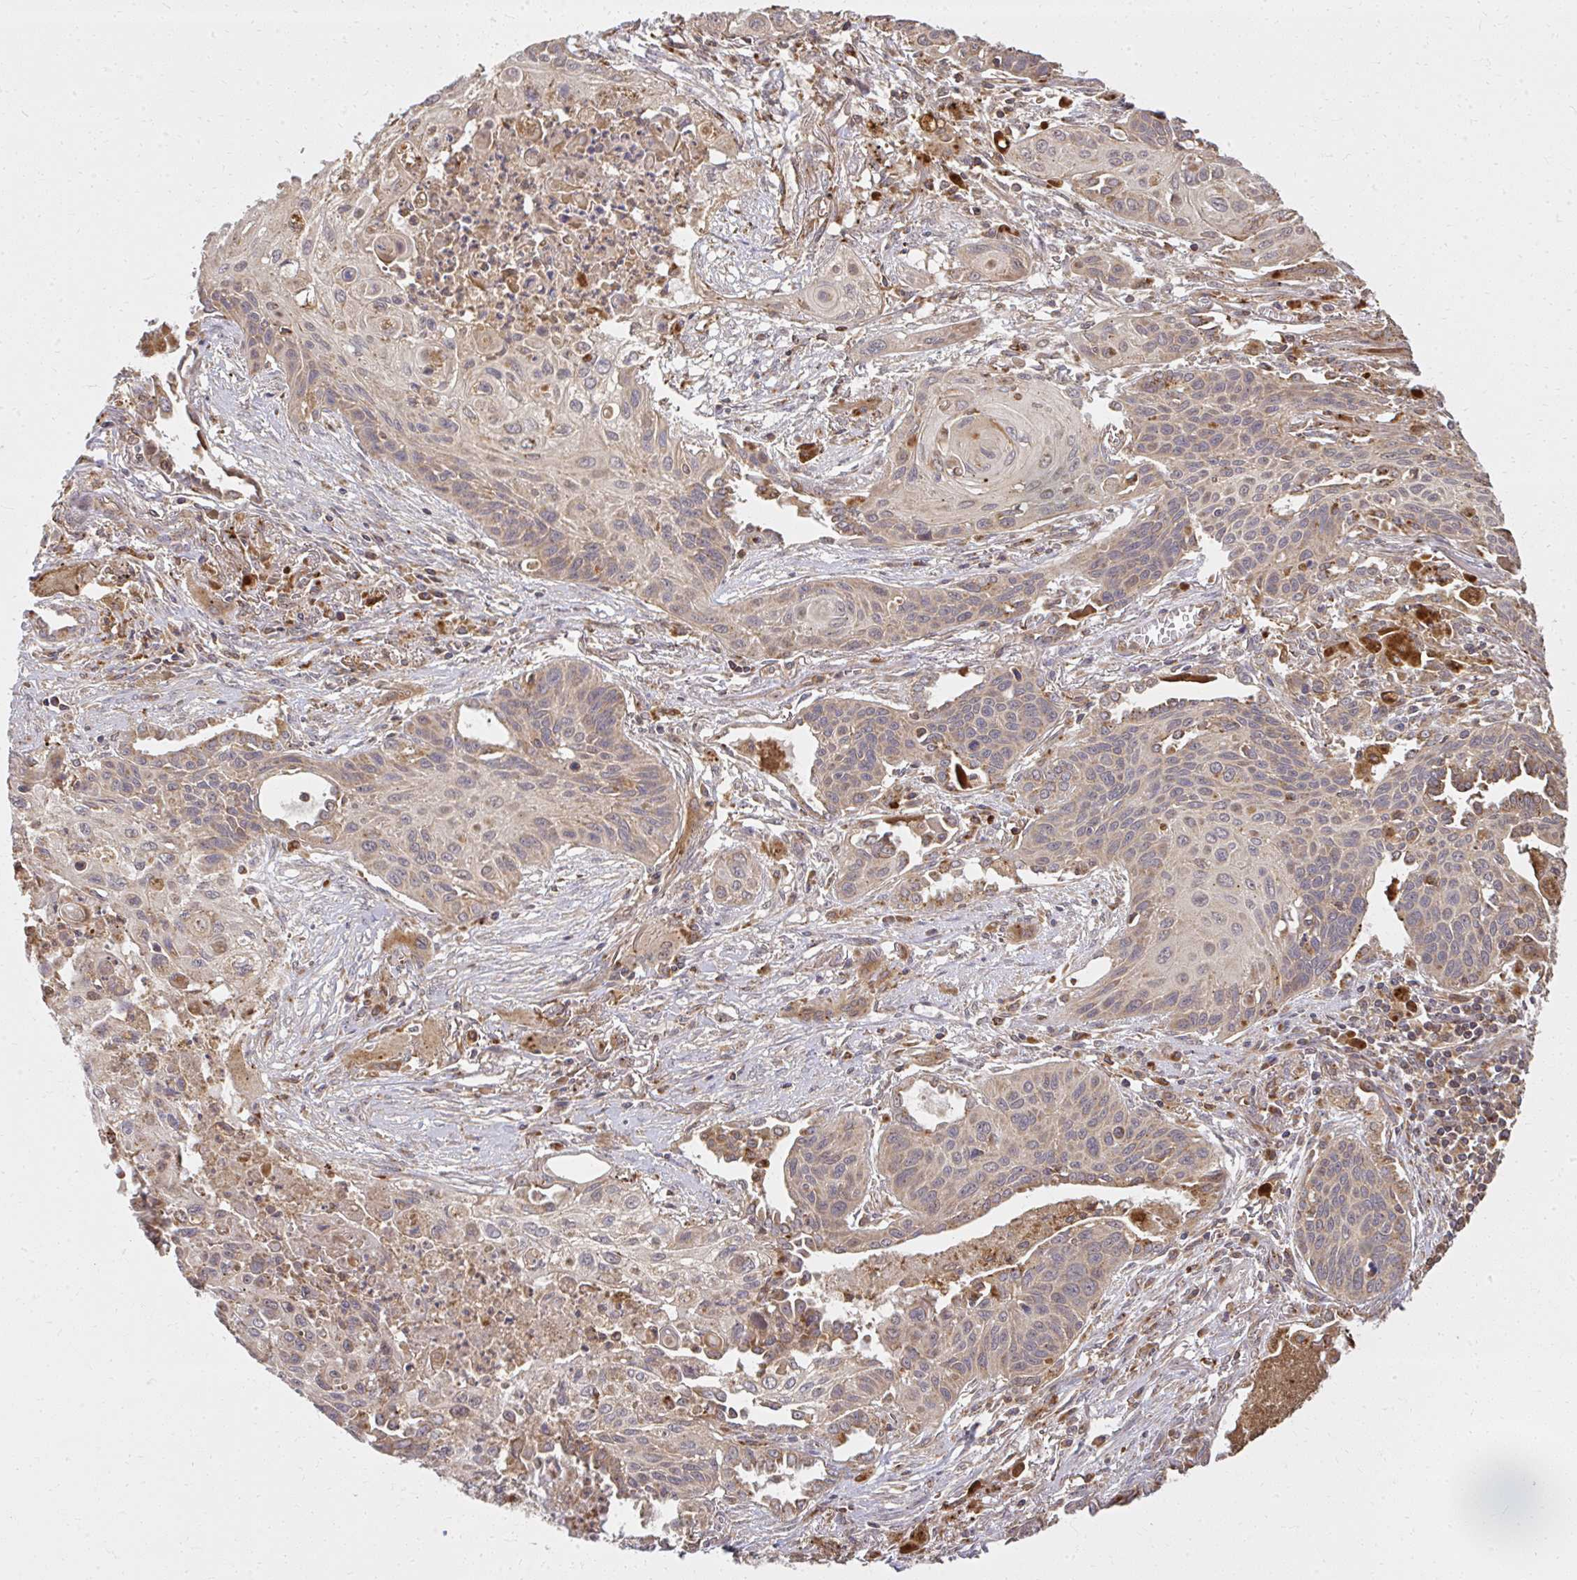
{"staining": {"intensity": "weak", "quantity": "<25%", "location": "cytoplasmic/membranous"}, "tissue": "lung cancer", "cell_type": "Tumor cells", "image_type": "cancer", "snomed": [{"axis": "morphology", "description": "Squamous cell carcinoma, NOS"}, {"axis": "topography", "description": "Lung"}], "caption": "Protein analysis of lung squamous cell carcinoma demonstrates no significant expression in tumor cells.", "gene": "GNS", "patient": {"sex": "male", "age": 71}}